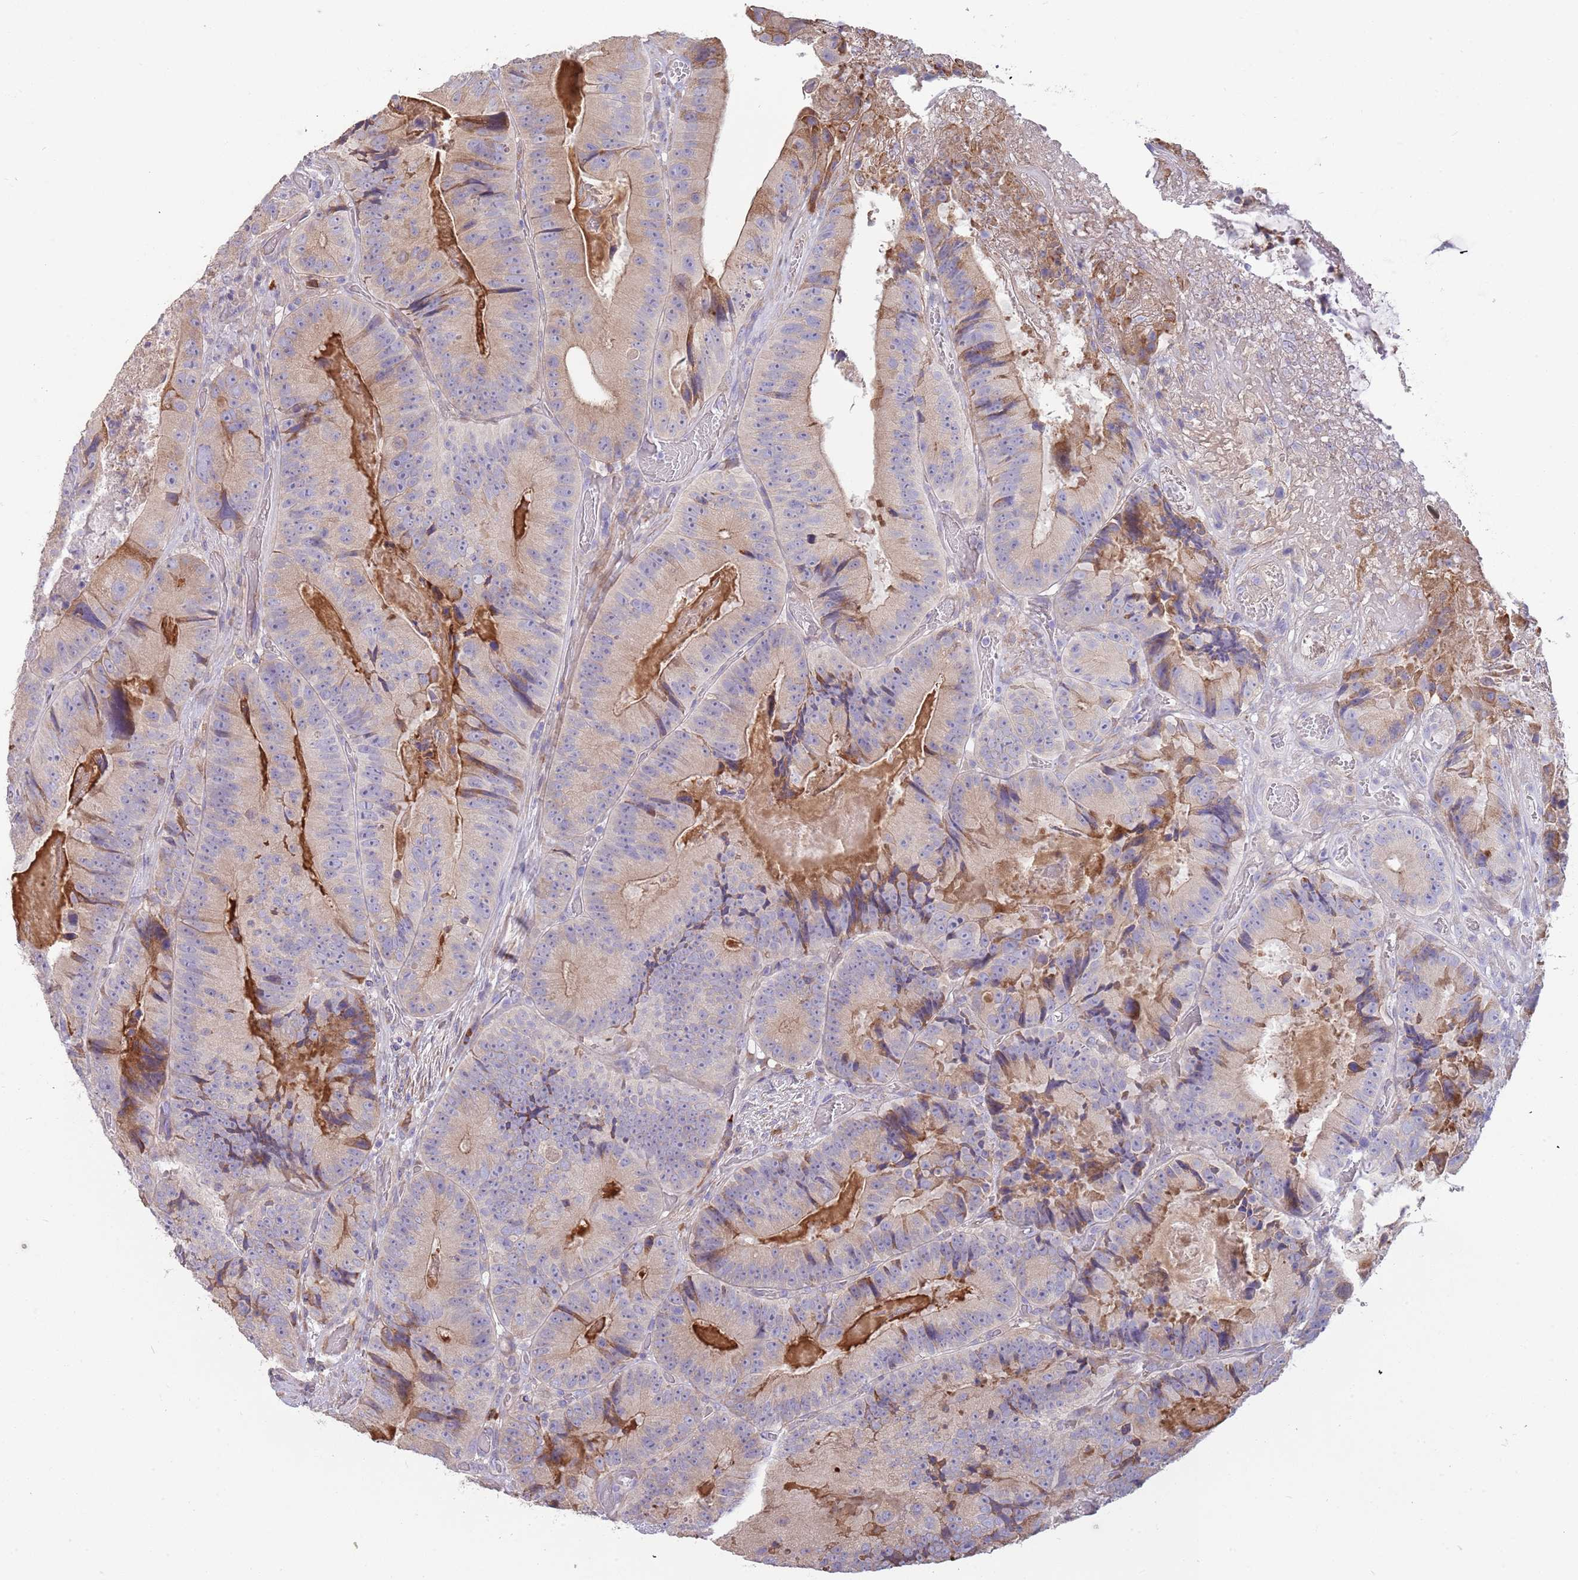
{"staining": {"intensity": "weak", "quantity": "<25%", "location": "cytoplasmic/membranous"}, "tissue": "colorectal cancer", "cell_type": "Tumor cells", "image_type": "cancer", "snomed": [{"axis": "morphology", "description": "Adenocarcinoma, NOS"}, {"axis": "topography", "description": "Colon"}], "caption": "This is an immunohistochemistry histopathology image of human colorectal cancer (adenocarcinoma). There is no positivity in tumor cells.", "gene": "SUSD1", "patient": {"sex": "female", "age": 86}}